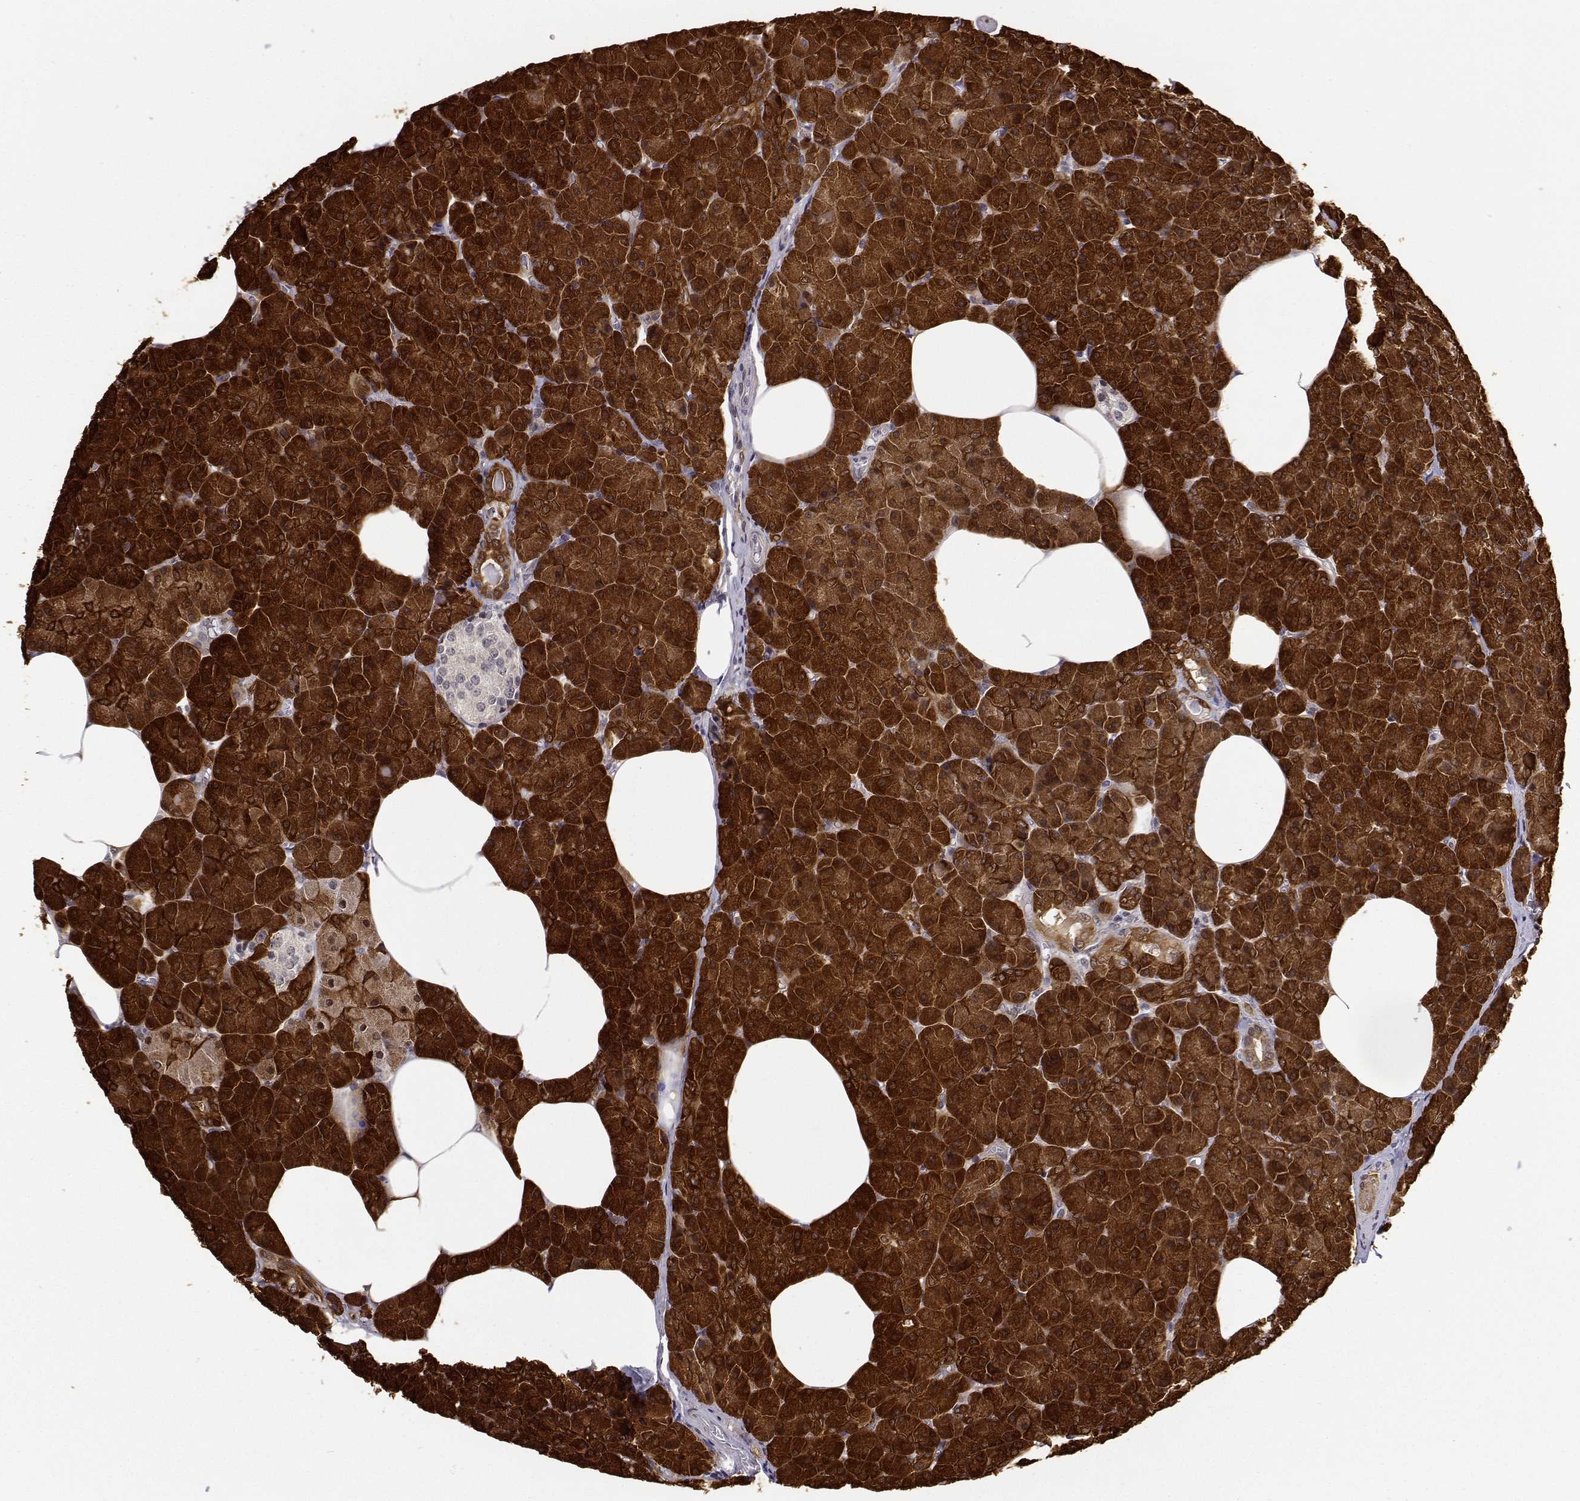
{"staining": {"intensity": "strong", "quantity": ">75%", "location": "cytoplasmic/membranous"}, "tissue": "pancreas", "cell_type": "Exocrine glandular cells", "image_type": "normal", "snomed": [{"axis": "morphology", "description": "Normal tissue, NOS"}, {"axis": "topography", "description": "Pancreas"}], "caption": "High-power microscopy captured an immunohistochemistry micrograph of normal pancreas, revealing strong cytoplasmic/membranous expression in about >75% of exocrine glandular cells. The protein is shown in brown color, while the nuclei are stained blue.", "gene": "PHGDH", "patient": {"sex": "female", "age": 45}}